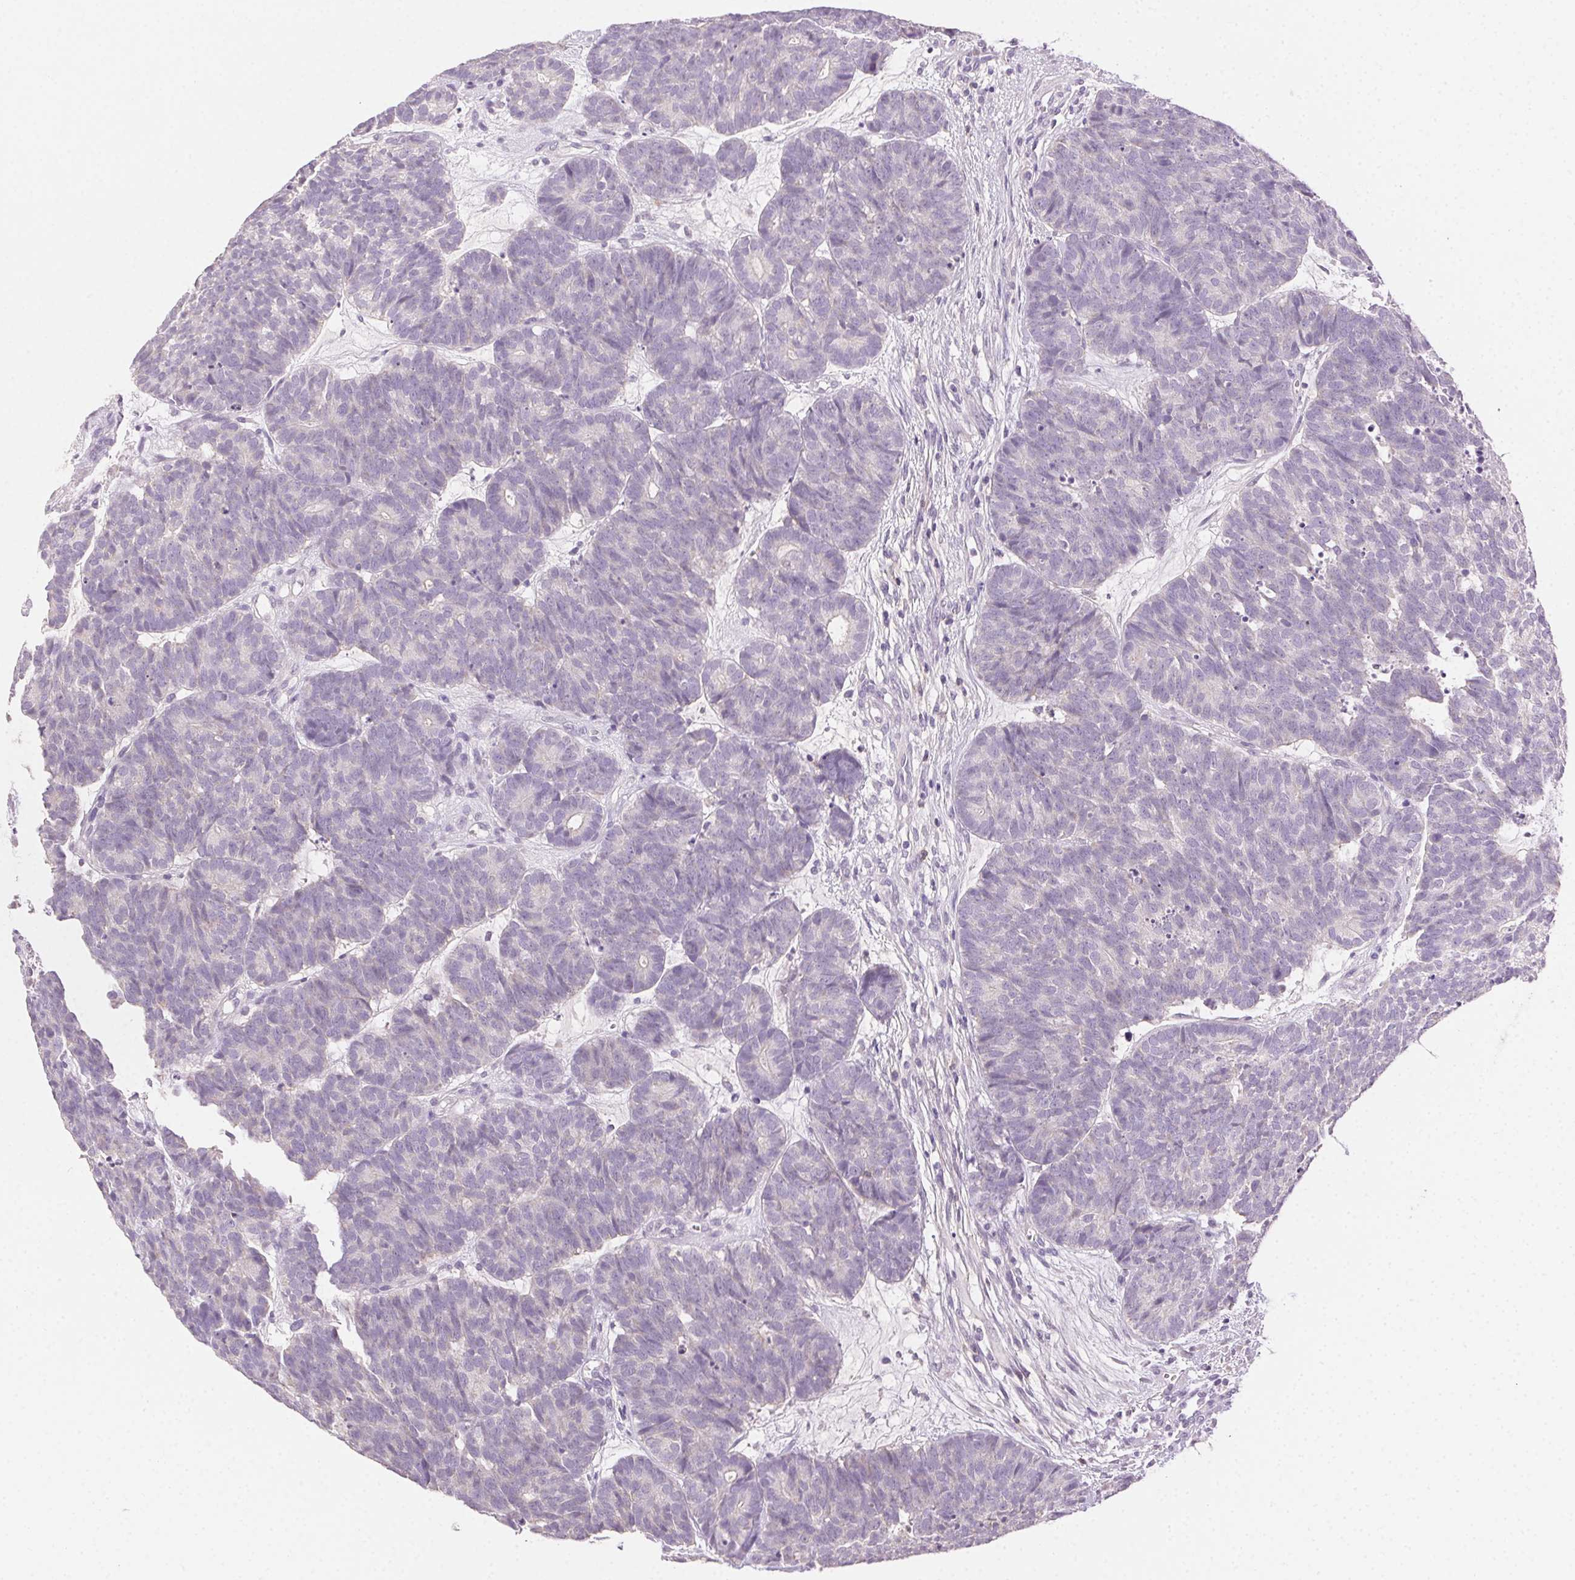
{"staining": {"intensity": "negative", "quantity": "none", "location": "none"}, "tissue": "head and neck cancer", "cell_type": "Tumor cells", "image_type": "cancer", "snomed": [{"axis": "morphology", "description": "Adenocarcinoma, NOS"}, {"axis": "topography", "description": "Head-Neck"}], "caption": "IHC histopathology image of adenocarcinoma (head and neck) stained for a protein (brown), which demonstrates no positivity in tumor cells.", "gene": "AKAP5", "patient": {"sex": "female", "age": 81}}